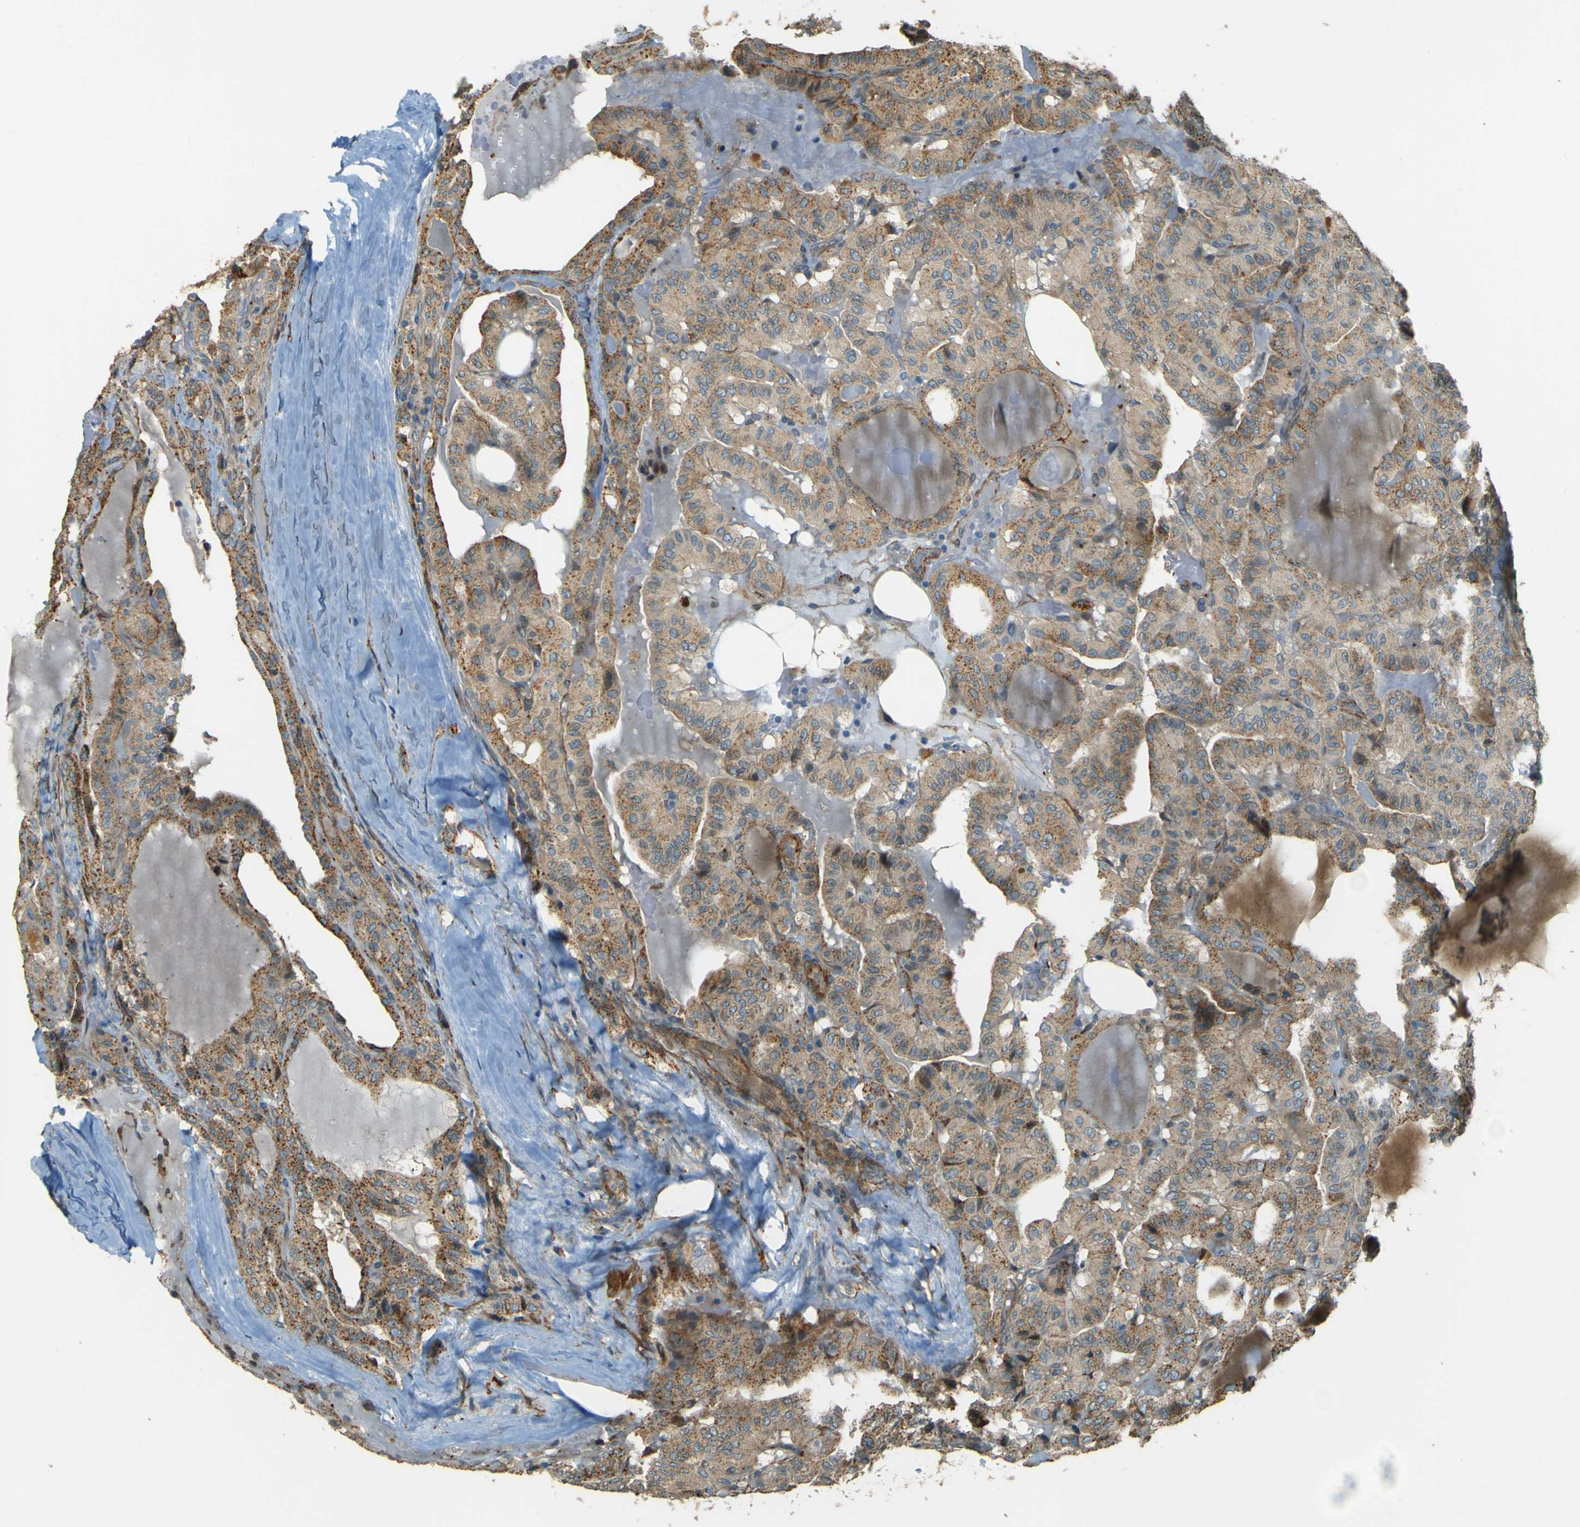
{"staining": {"intensity": "moderate", "quantity": "25%-75%", "location": "cytoplasmic/membranous"}, "tissue": "head and neck cancer", "cell_type": "Tumor cells", "image_type": "cancer", "snomed": [{"axis": "morphology", "description": "Squamous cell carcinoma, NOS"}, {"axis": "topography", "description": "Oral tissue"}, {"axis": "topography", "description": "Head-Neck"}], "caption": "Head and neck cancer (squamous cell carcinoma) was stained to show a protein in brown. There is medium levels of moderate cytoplasmic/membranous expression in about 25%-75% of tumor cells.", "gene": "NEXN", "patient": {"sex": "female", "age": 50}}